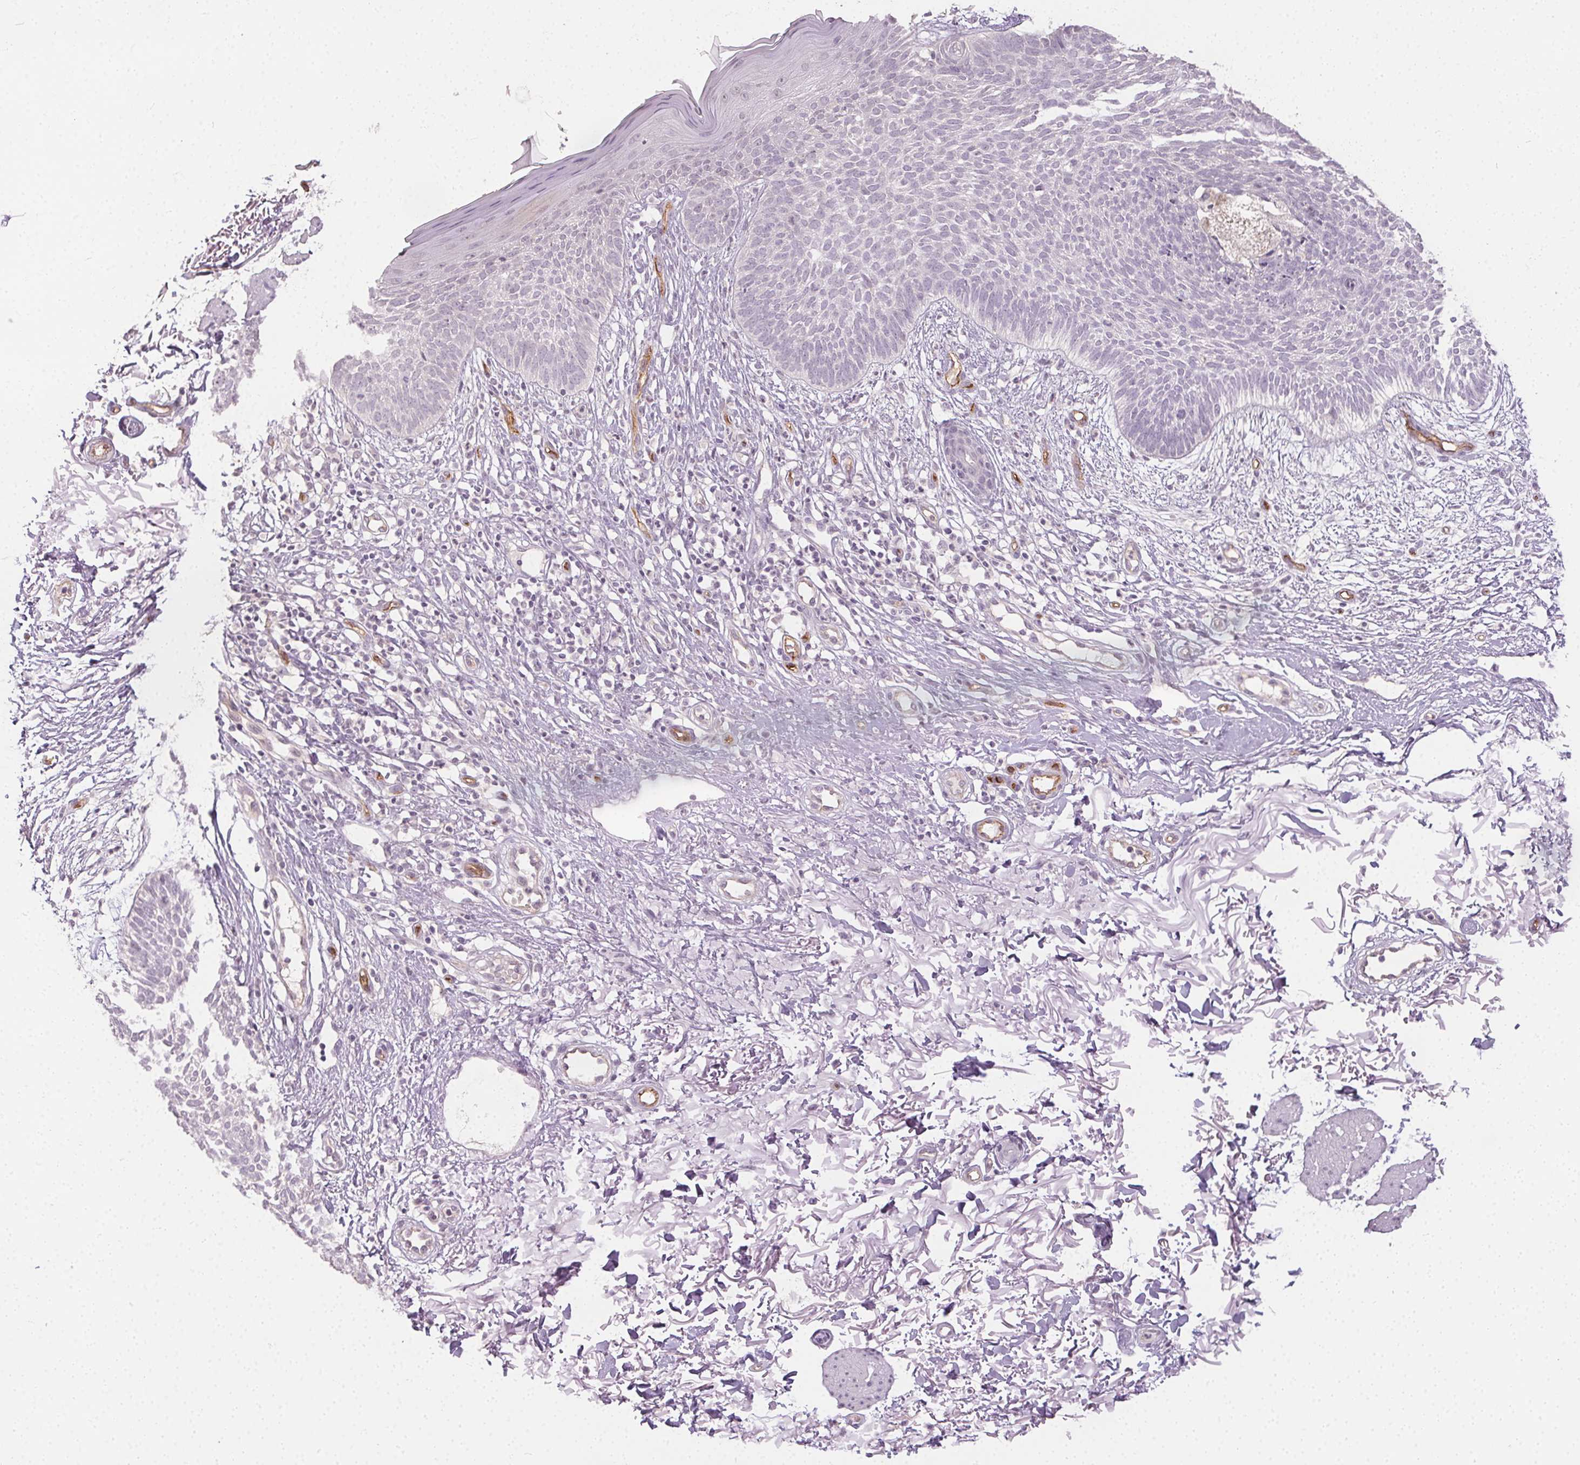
{"staining": {"intensity": "negative", "quantity": "none", "location": "none"}, "tissue": "skin cancer", "cell_type": "Tumor cells", "image_type": "cancer", "snomed": [{"axis": "morphology", "description": "Basal cell carcinoma"}, {"axis": "topography", "description": "Skin"}], "caption": "An immunohistochemistry (IHC) image of basal cell carcinoma (skin) is shown. There is no staining in tumor cells of basal cell carcinoma (skin).", "gene": "PODXL", "patient": {"sex": "female", "age": 84}}